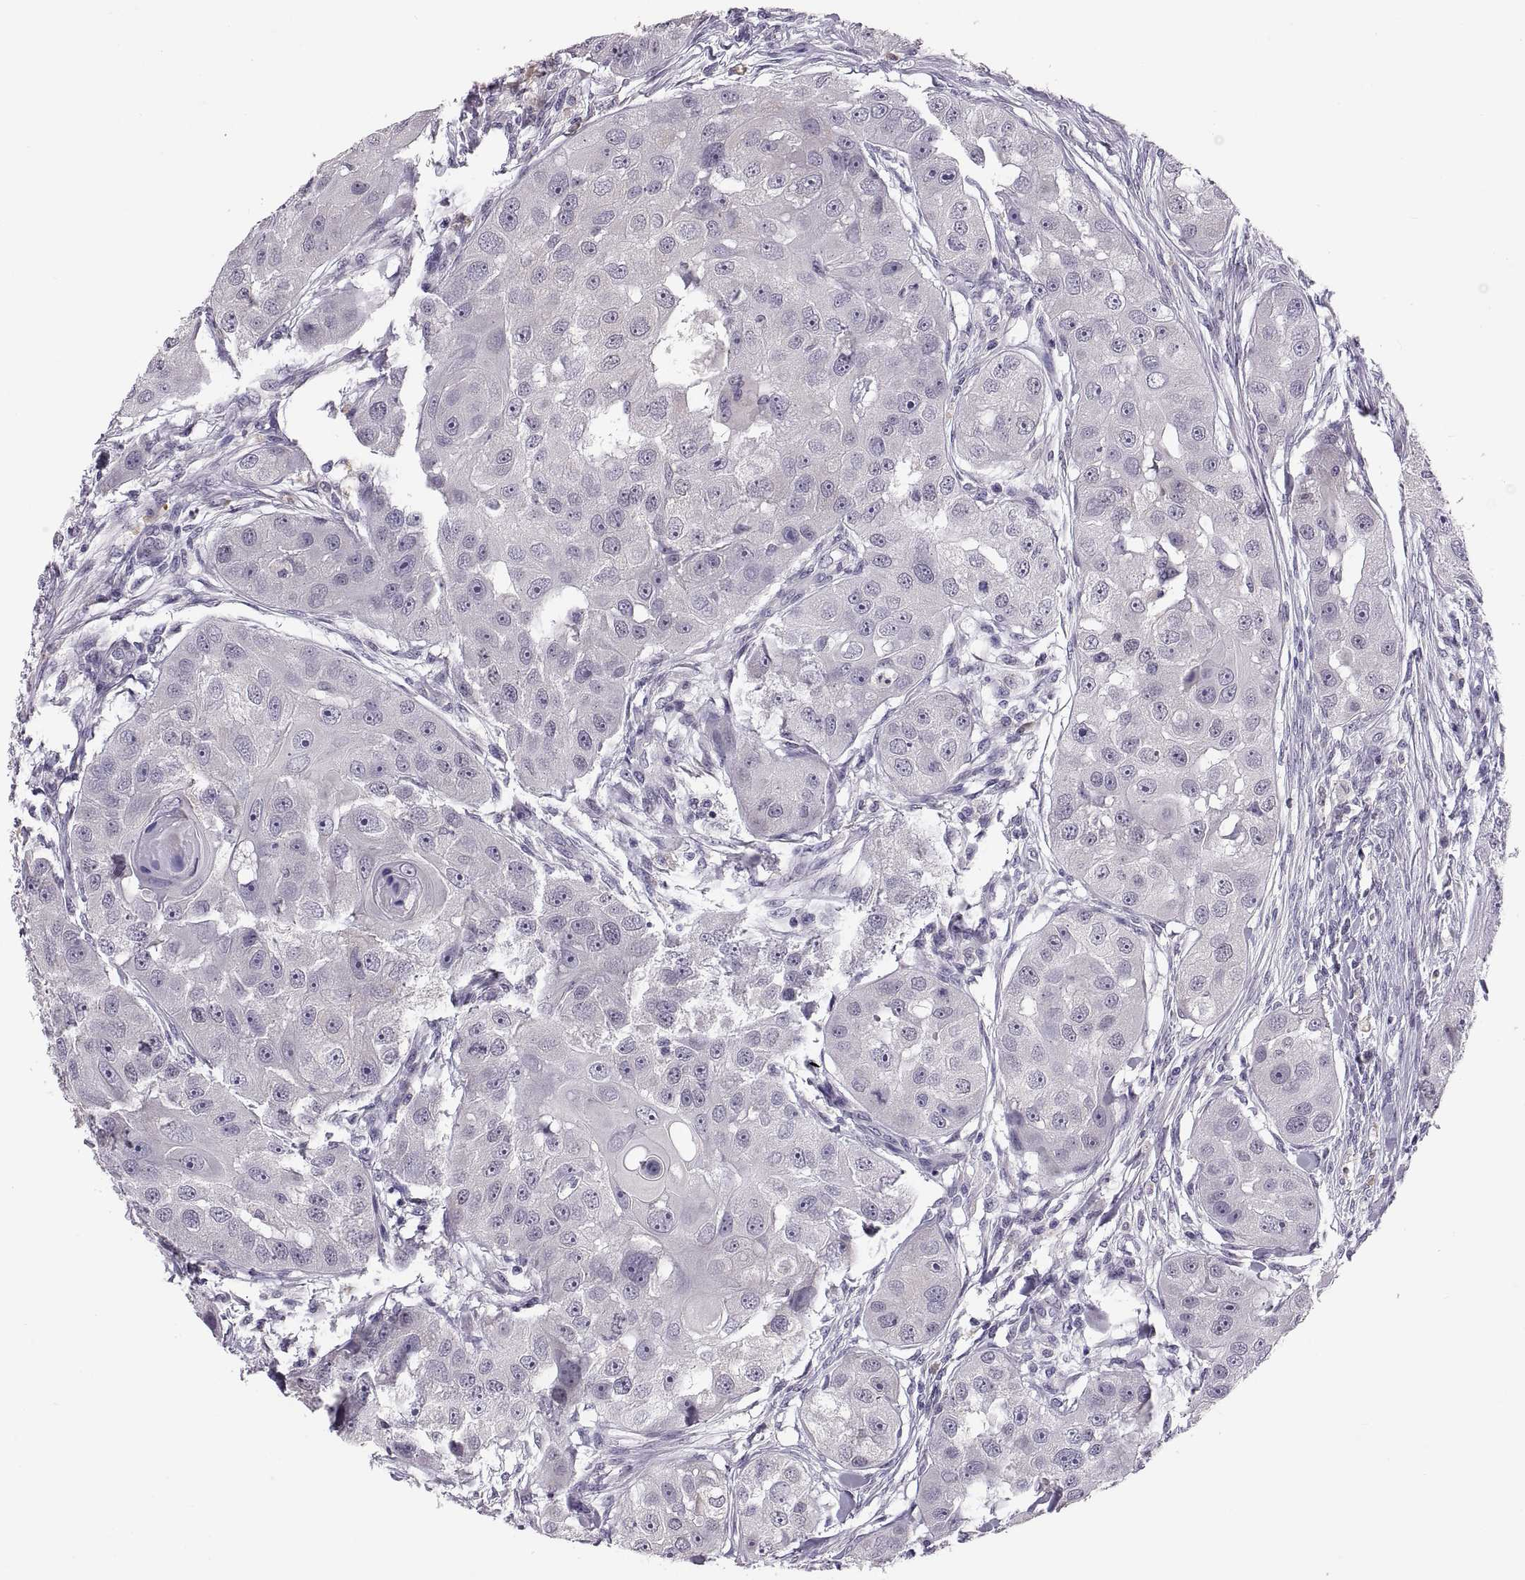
{"staining": {"intensity": "negative", "quantity": "none", "location": "none"}, "tissue": "head and neck cancer", "cell_type": "Tumor cells", "image_type": "cancer", "snomed": [{"axis": "morphology", "description": "Squamous cell carcinoma, NOS"}, {"axis": "topography", "description": "Head-Neck"}], "caption": "IHC of human head and neck squamous cell carcinoma shows no expression in tumor cells. (DAB immunohistochemistry (IHC) with hematoxylin counter stain).", "gene": "MAGEB18", "patient": {"sex": "male", "age": 51}}